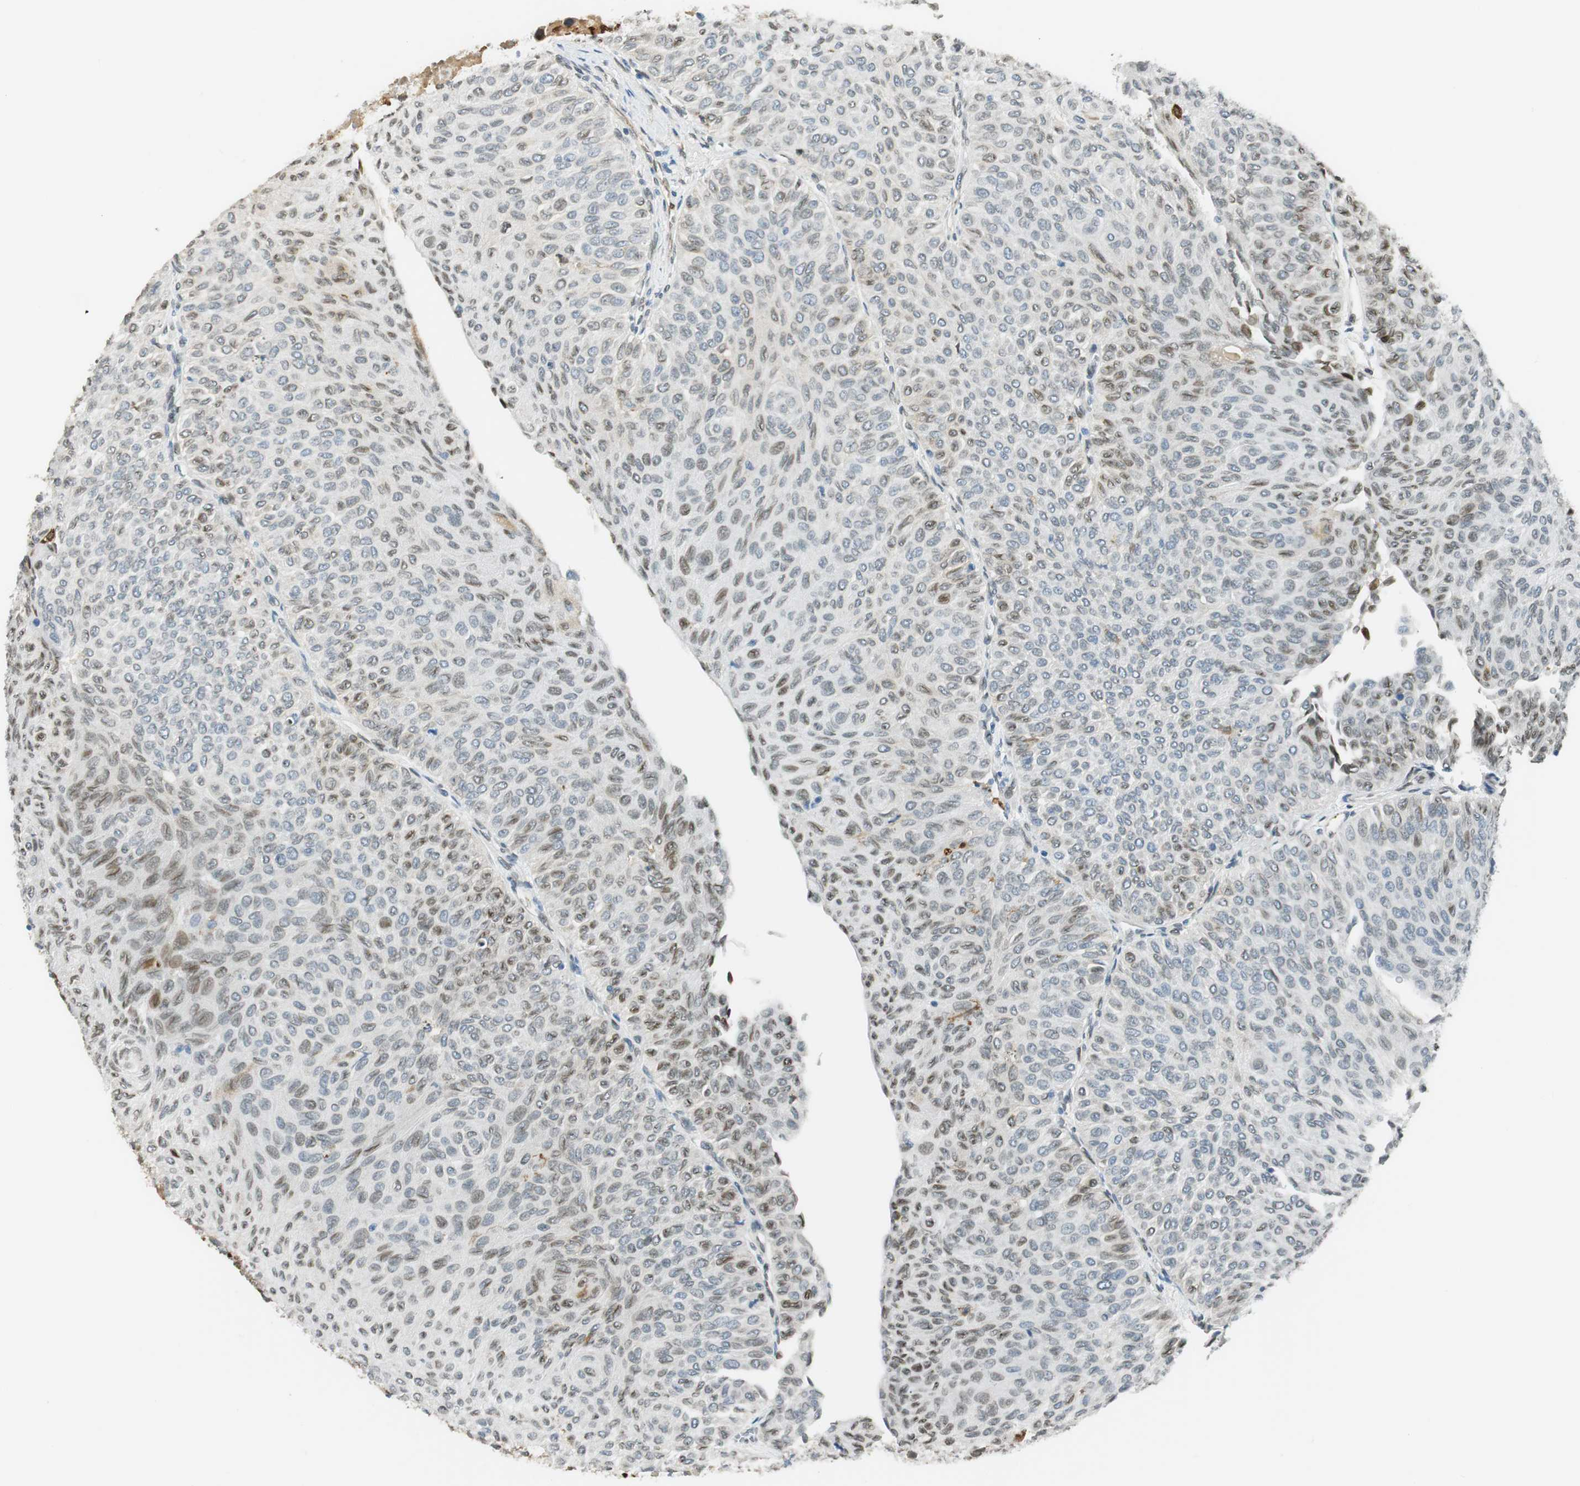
{"staining": {"intensity": "weak", "quantity": "<25%", "location": "nuclear"}, "tissue": "urothelial cancer", "cell_type": "Tumor cells", "image_type": "cancer", "snomed": [{"axis": "morphology", "description": "Urothelial carcinoma, Low grade"}, {"axis": "topography", "description": "Urinary bladder"}], "caption": "DAB immunohistochemical staining of human low-grade urothelial carcinoma shows no significant expression in tumor cells. (Brightfield microscopy of DAB (3,3'-diaminobenzidine) immunohistochemistry at high magnification).", "gene": "TMEM260", "patient": {"sex": "male", "age": 78}}